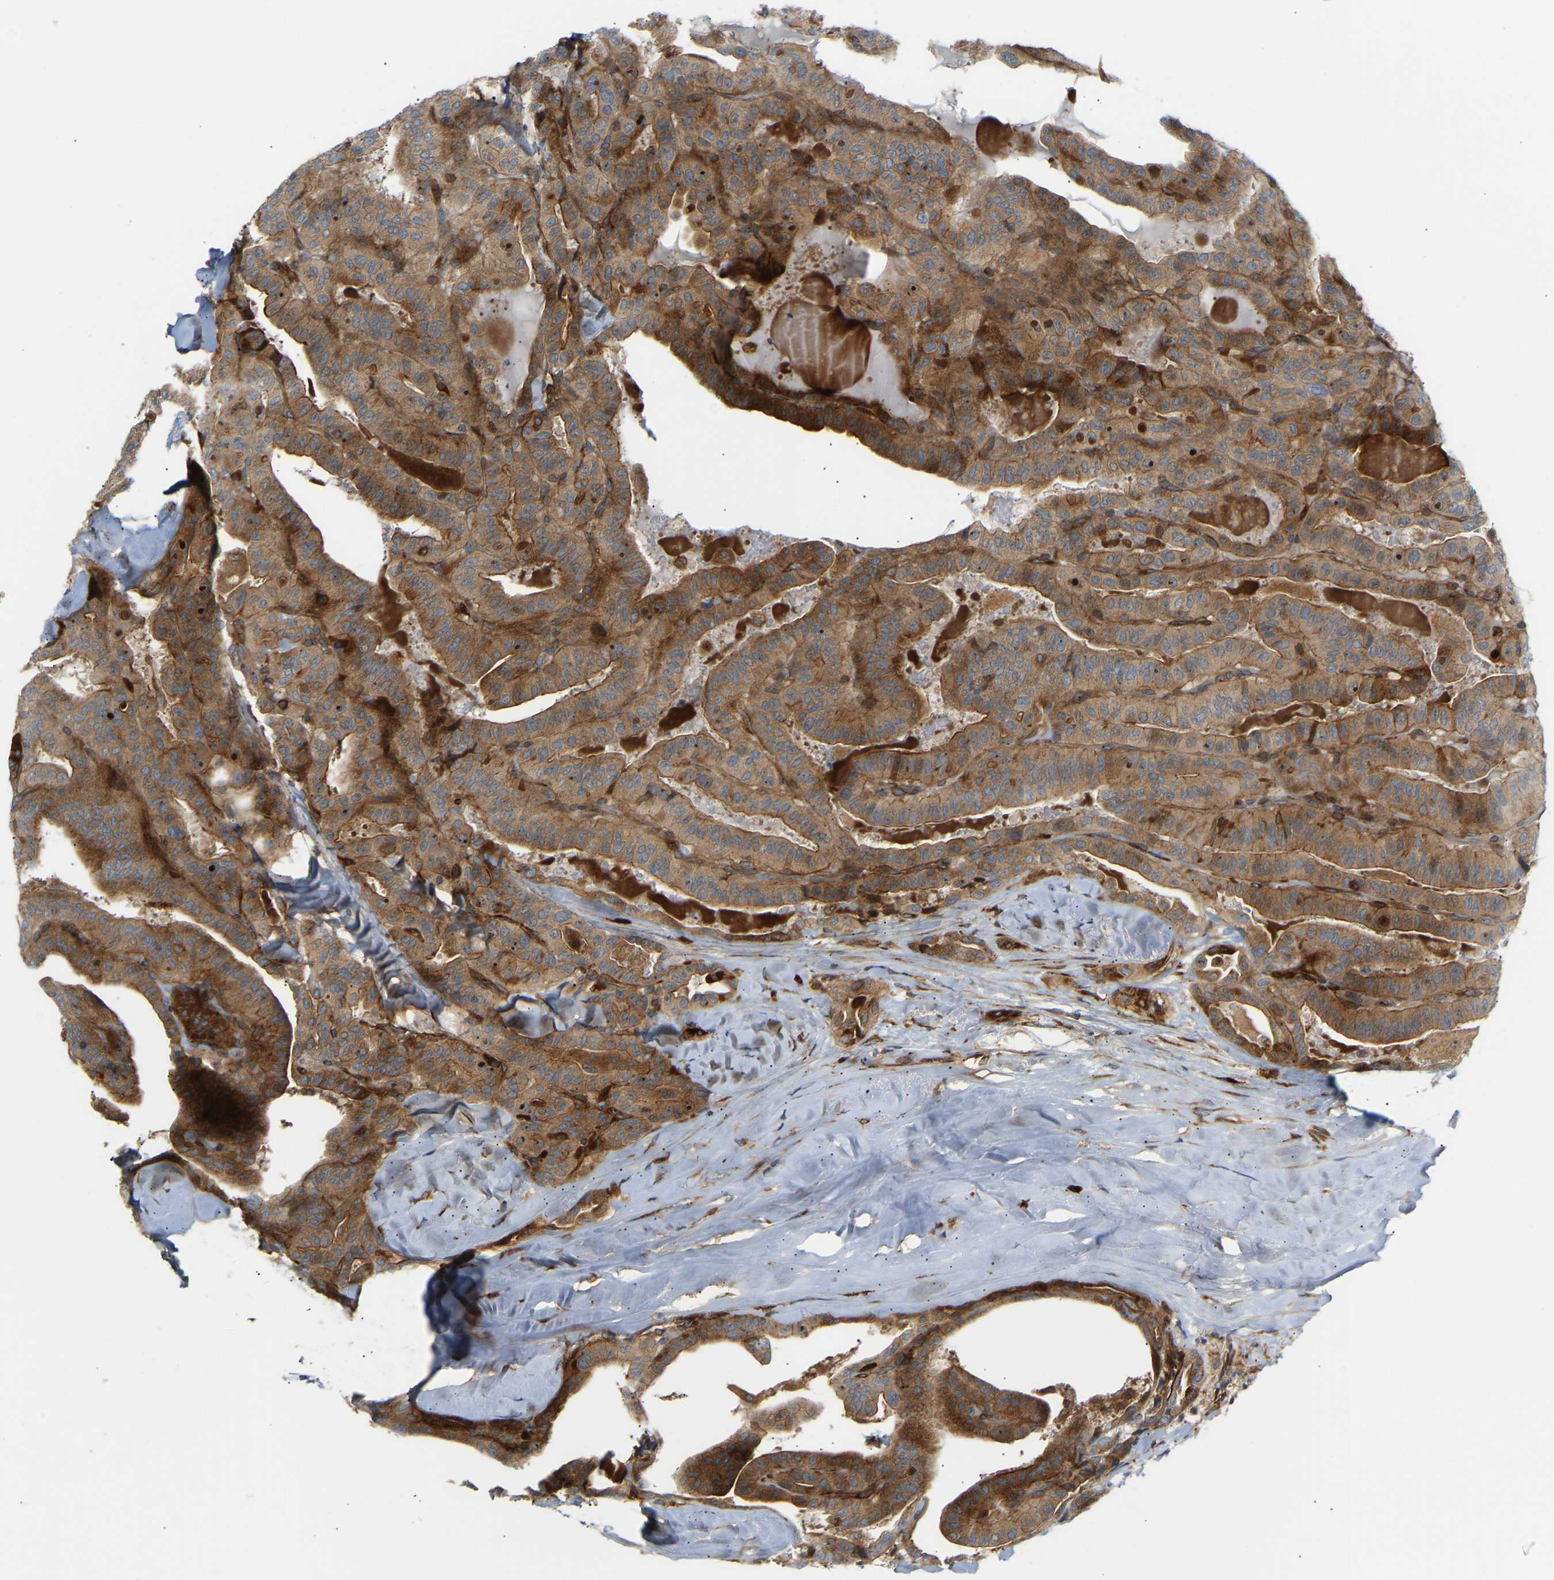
{"staining": {"intensity": "moderate", "quantity": ">75%", "location": "cytoplasmic/membranous"}, "tissue": "thyroid cancer", "cell_type": "Tumor cells", "image_type": "cancer", "snomed": [{"axis": "morphology", "description": "Papillary adenocarcinoma, NOS"}, {"axis": "topography", "description": "Thyroid gland"}], "caption": "Moderate cytoplasmic/membranous protein staining is seen in approximately >75% of tumor cells in thyroid cancer.", "gene": "PLCG2", "patient": {"sex": "male", "age": 77}}